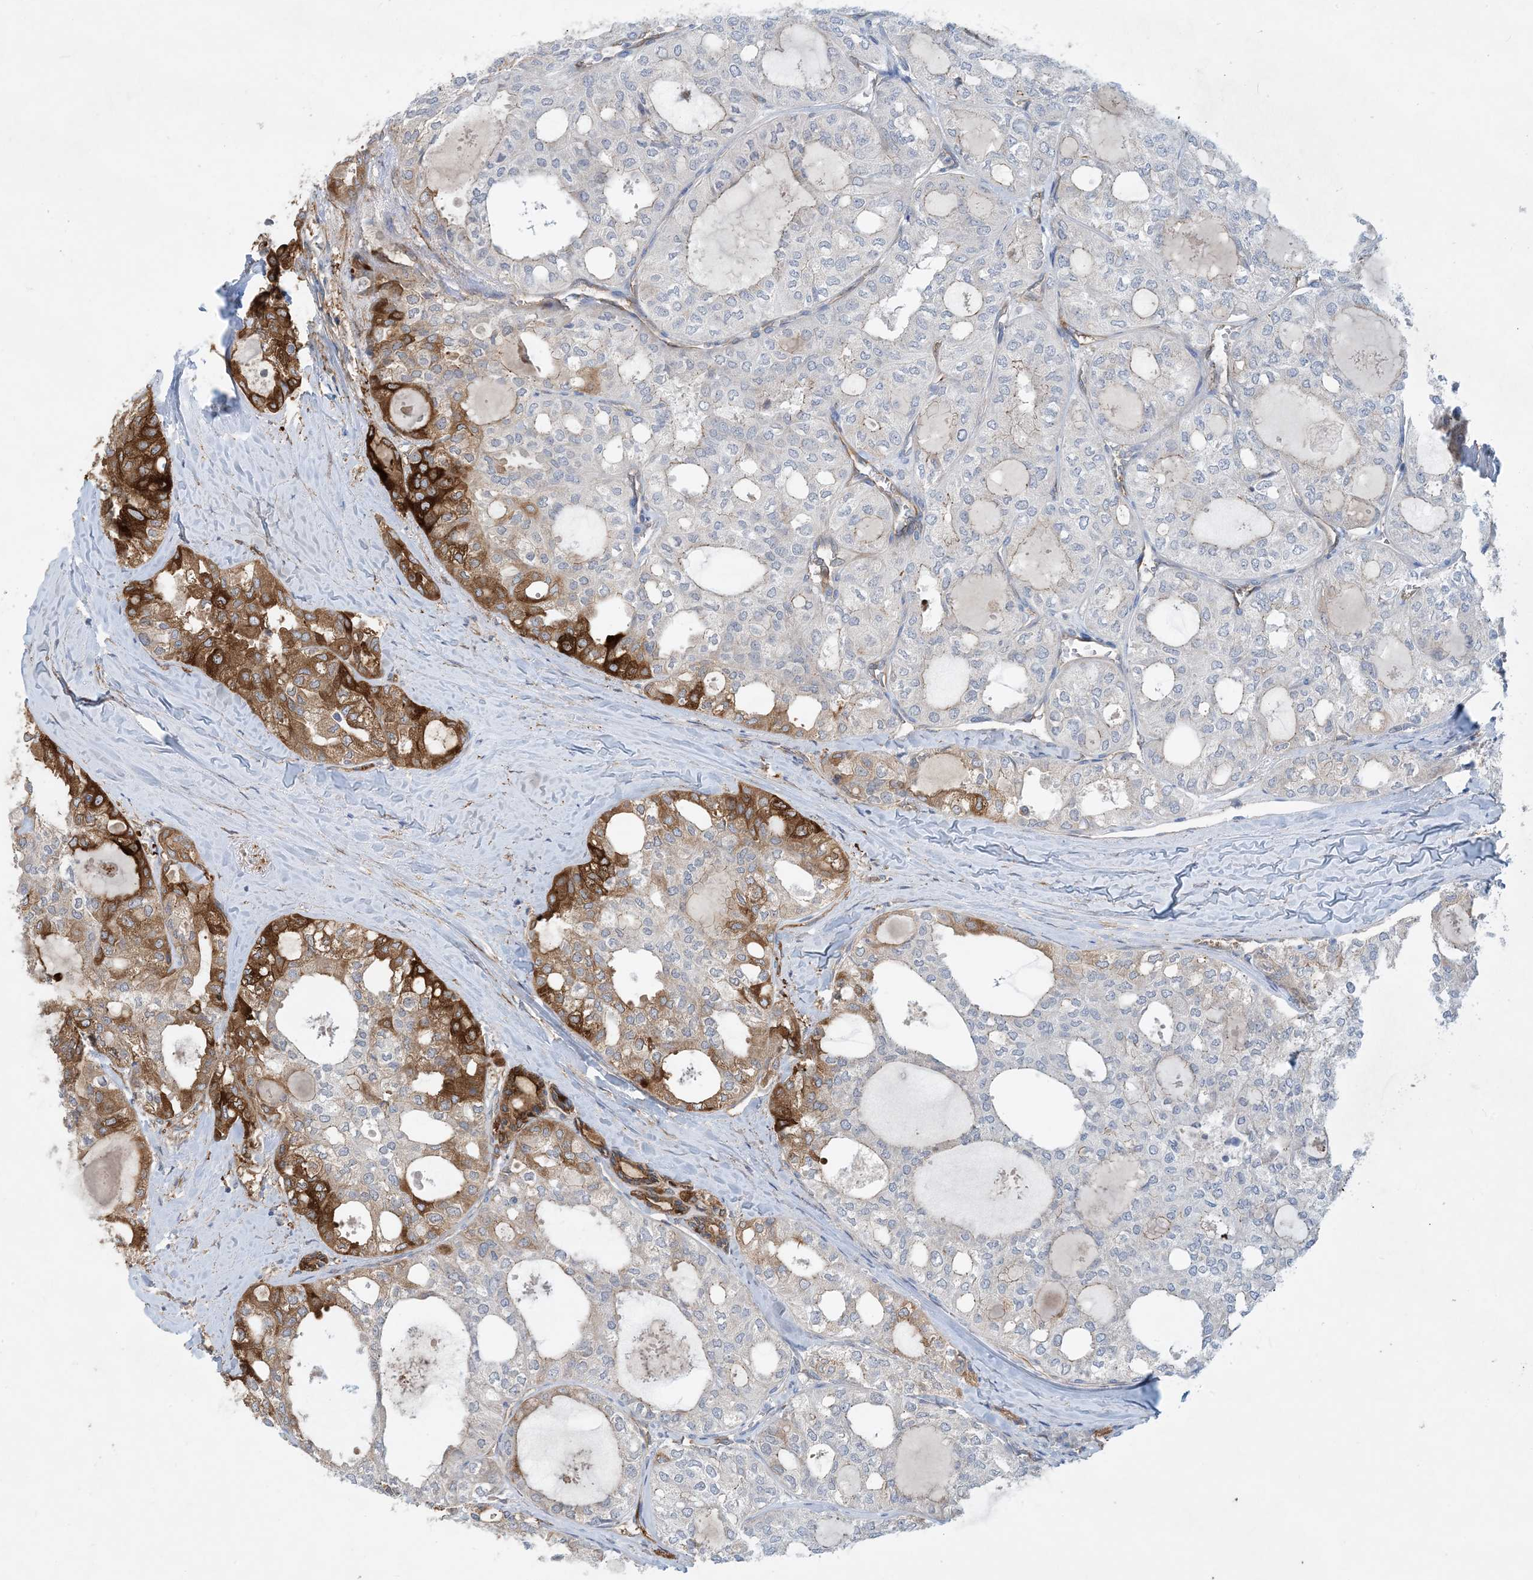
{"staining": {"intensity": "strong", "quantity": "<25%", "location": "cytoplasmic/membranous"}, "tissue": "thyroid cancer", "cell_type": "Tumor cells", "image_type": "cancer", "snomed": [{"axis": "morphology", "description": "Follicular adenoma carcinoma, NOS"}, {"axis": "topography", "description": "Thyroid gland"}], "caption": "The image reveals a brown stain indicating the presence of a protein in the cytoplasmic/membranous of tumor cells in thyroid follicular adenoma carcinoma.", "gene": "EIF2A", "patient": {"sex": "male", "age": 75}}